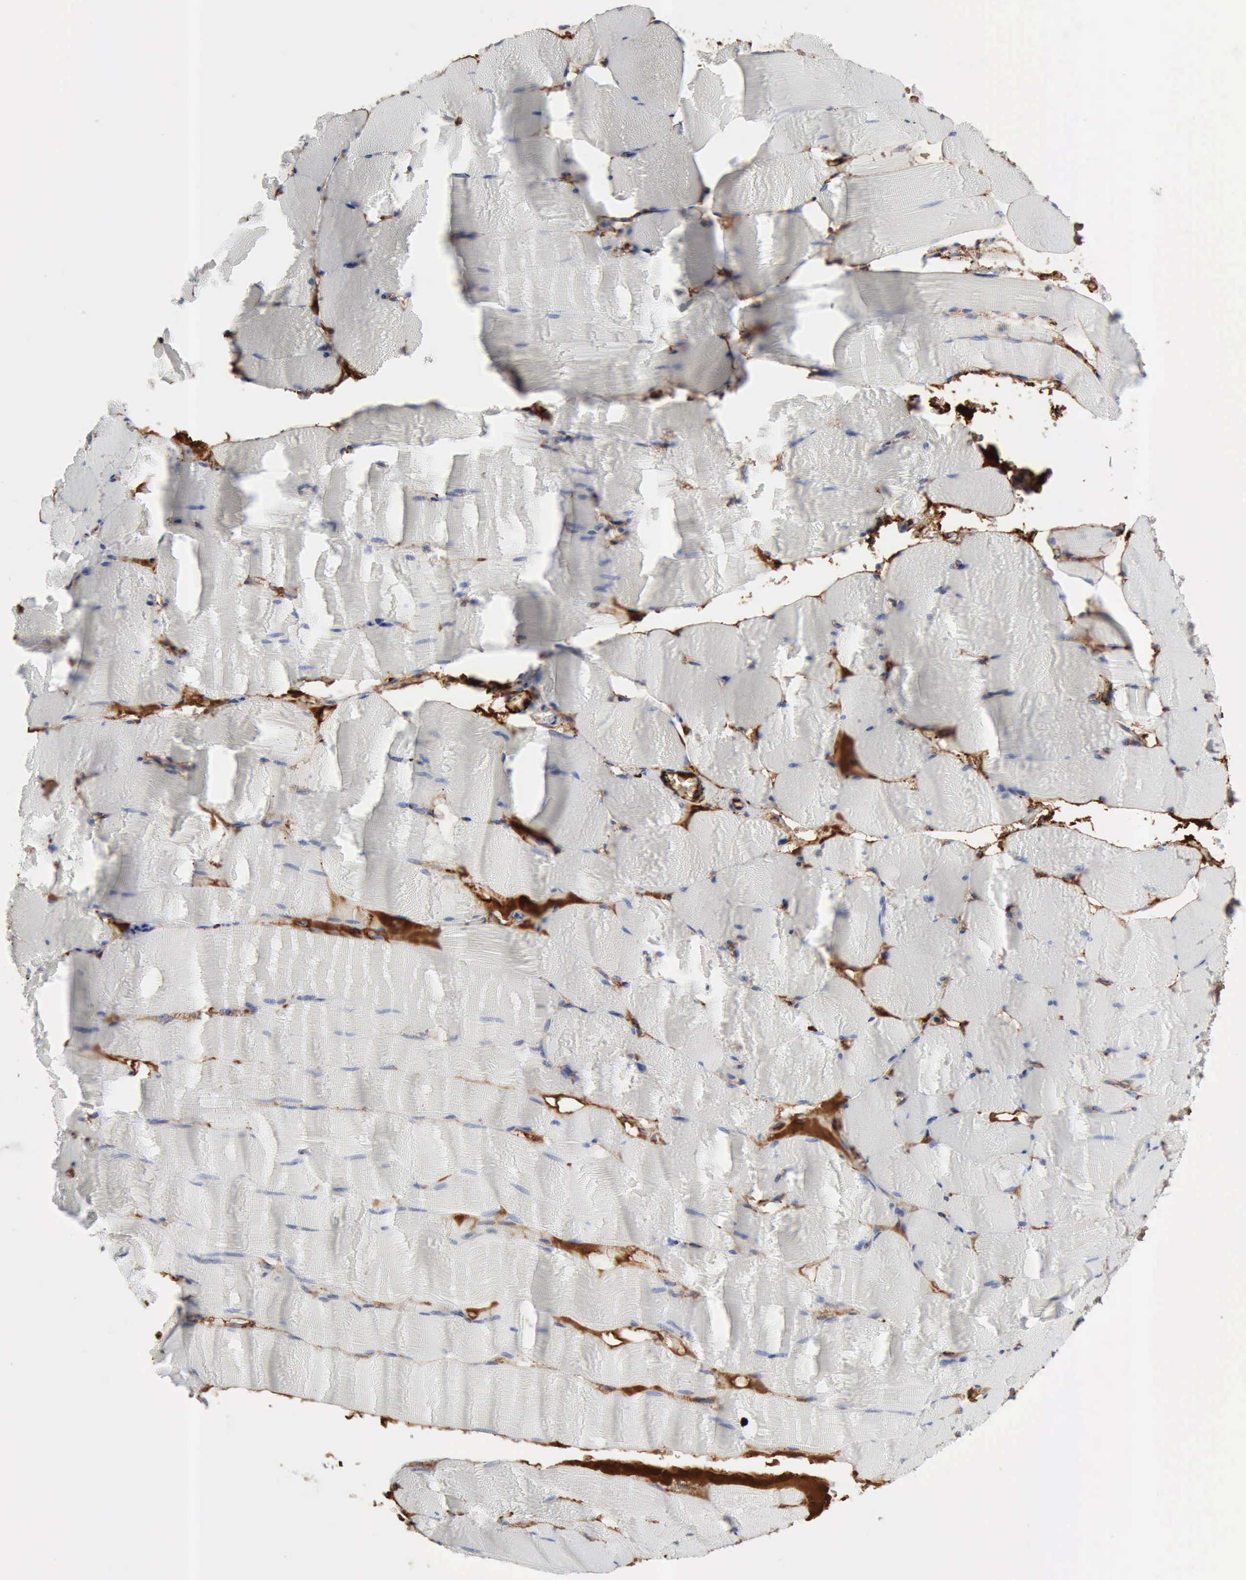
{"staining": {"intensity": "moderate", "quantity": "<25%", "location": "cytoplasmic/membranous"}, "tissue": "skeletal muscle", "cell_type": "Myocytes", "image_type": "normal", "snomed": [{"axis": "morphology", "description": "Normal tissue, NOS"}, {"axis": "topography", "description": "Skeletal muscle"}], "caption": "IHC histopathology image of benign human skeletal muscle stained for a protein (brown), which shows low levels of moderate cytoplasmic/membranous positivity in about <25% of myocytes.", "gene": "C4BPA", "patient": {"sex": "male", "age": 62}}